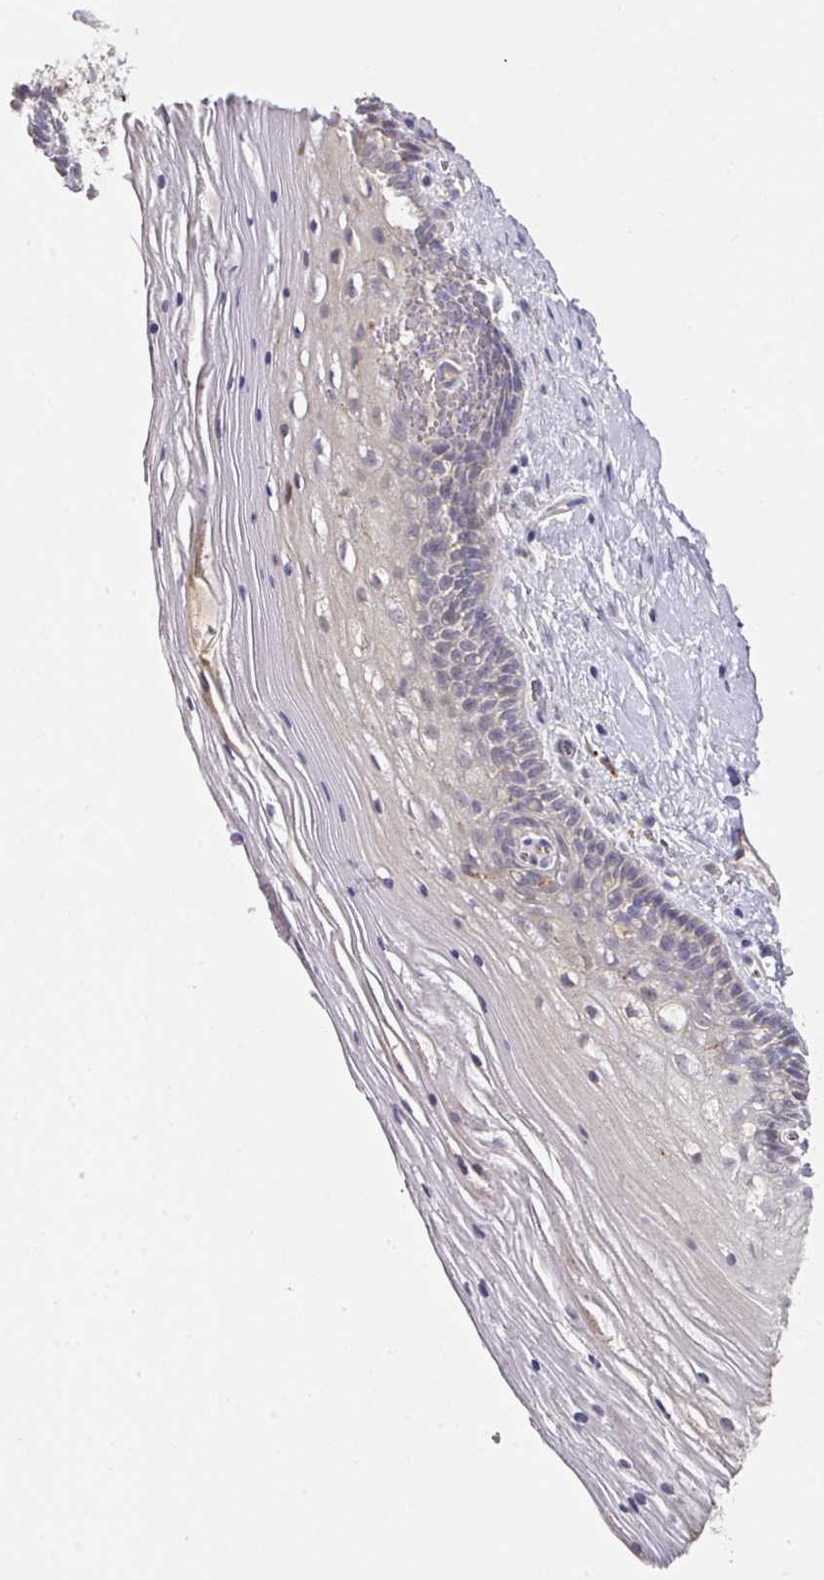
{"staining": {"intensity": "negative", "quantity": "none", "location": "none"}, "tissue": "cervix", "cell_type": "Glandular cells", "image_type": "normal", "snomed": [{"axis": "morphology", "description": "Normal tissue, NOS"}, {"axis": "topography", "description": "Cervix"}], "caption": "High magnification brightfield microscopy of unremarkable cervix stained with DAB (brown) and counterstained with hematoxylin (blue): glandular cells show no significant positivity. (Stains: DAB immunohistochemistry (IHC) with hematoxylin counter stain, Microscopy: brightfield microscopy at high magnification).", "gene": "TARM1", "patient": {"sex": "female", "age": 36}}